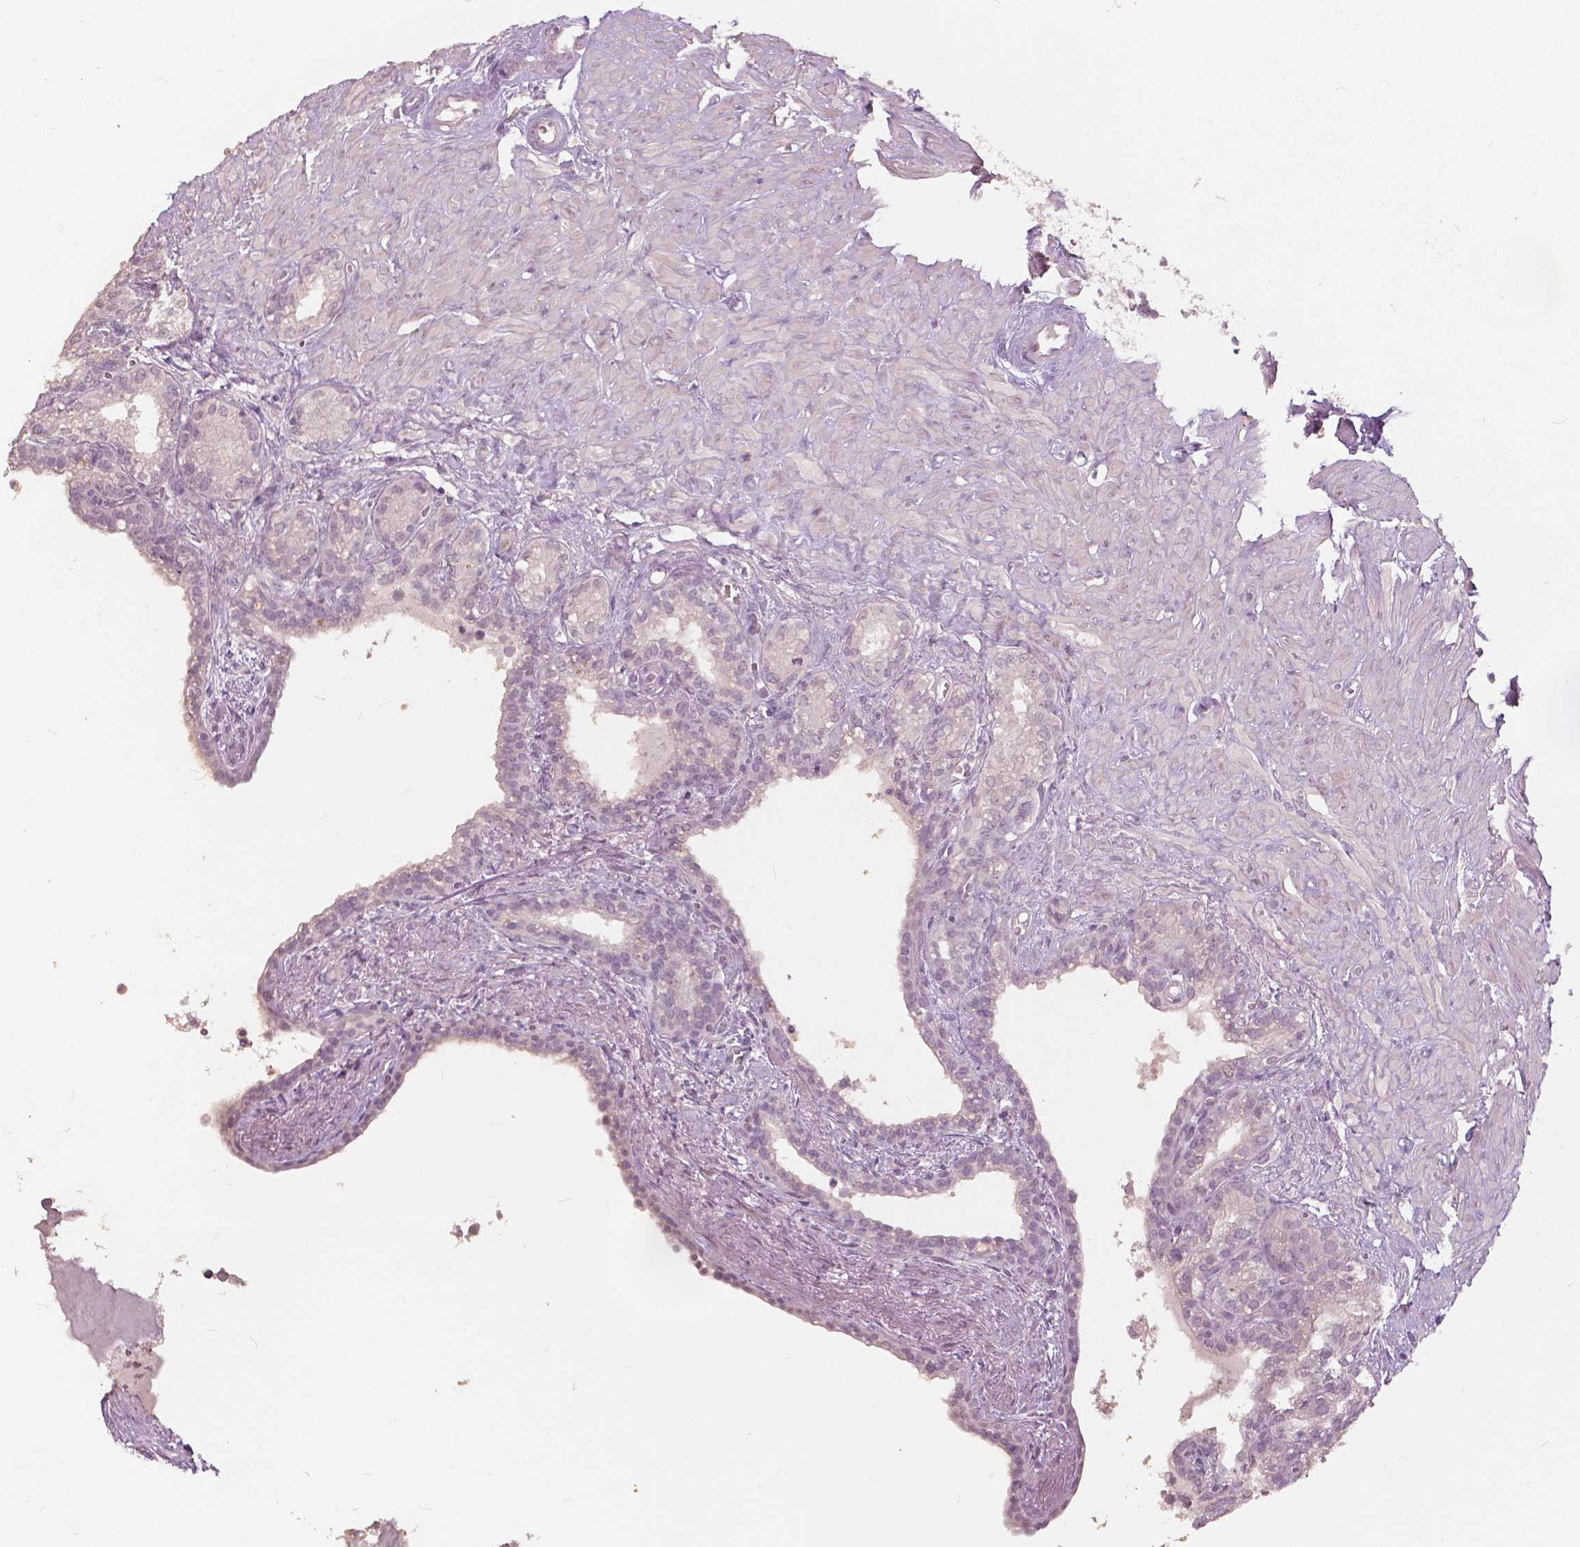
{"staining": {"intensity": "negative", "quantity": "none", "location": "none"}, "tissue": "seminal vesicle", "cell_type": "Glandular cells", "image_type": "normal", "snomed": [{"axis": "morphology", "description": "Normal tissue, NOS"}, {"axis": "morphology", "description": "Urothelial carcinoma, NOS"}, {"axis": "topography", "description": "Urinary bladder"}, {"axis": "topography", "description": "Seminal veicle"}], "caption": "This is an immunohistochemistry (IHC) histopathology image of benign human seminal vesicle. There is no positivity in glandular cells.", "gene": "NANOG", "patient": {"sex": "male", "age": 76}}